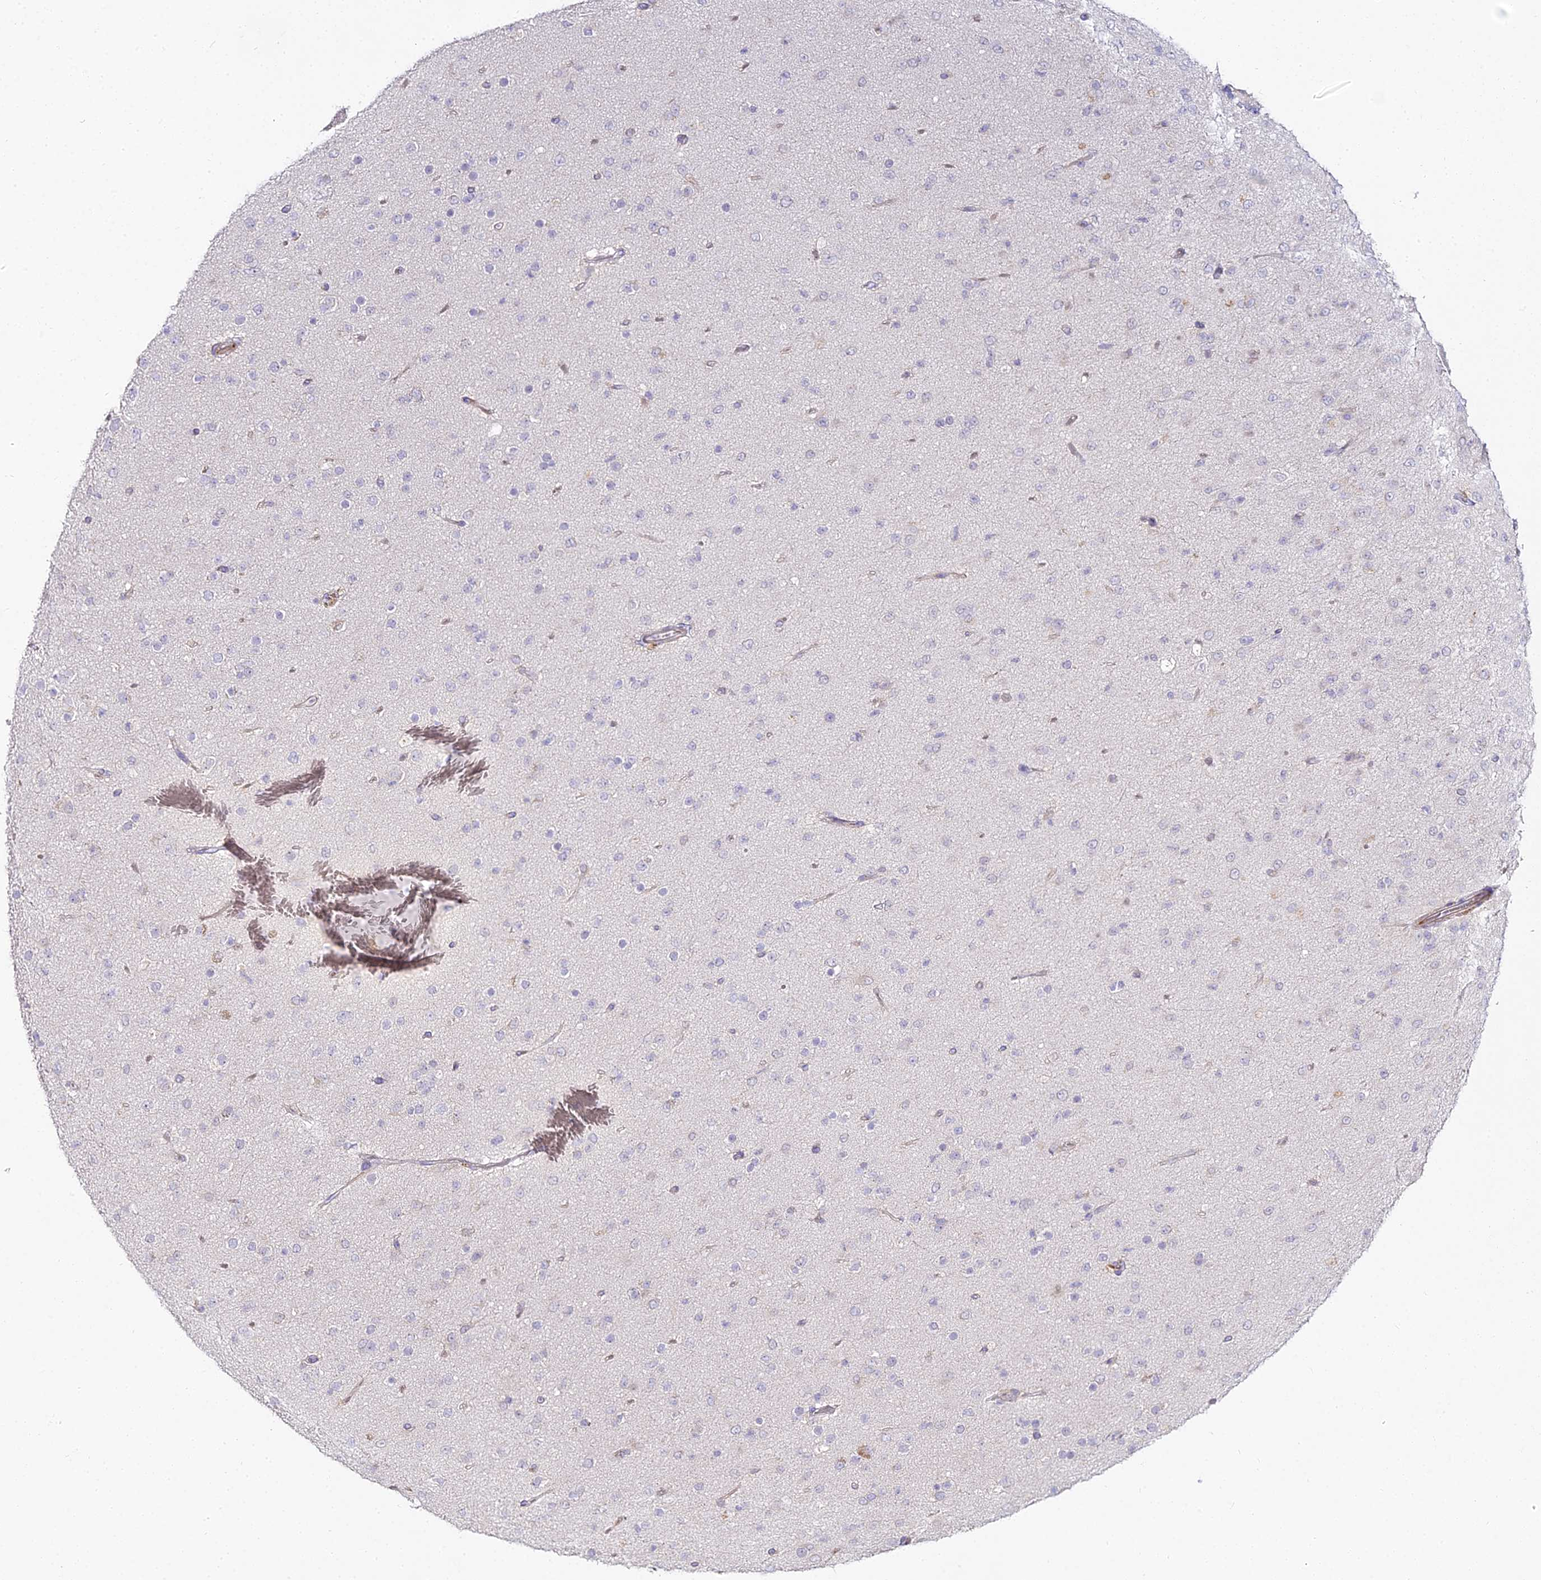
{"staining": {"intensity": "negative", "quantity": "none", "location": "none"}, "tissue": "glioma", "cell_type": "Tumor cells", "image_type": "cancer", "snomed": [{"axis": "morphology", "description": "Glioma, malignant, Low grade"}, {"axis": "topography", "description": "Brain"}], "caption": "Immunohistochemistry histopathology image of glioma stained for a protein (brown), which shows no positivity in tumor cells.", "gene": "ALPG", "patient": {"sex": "male", "age": 65}}